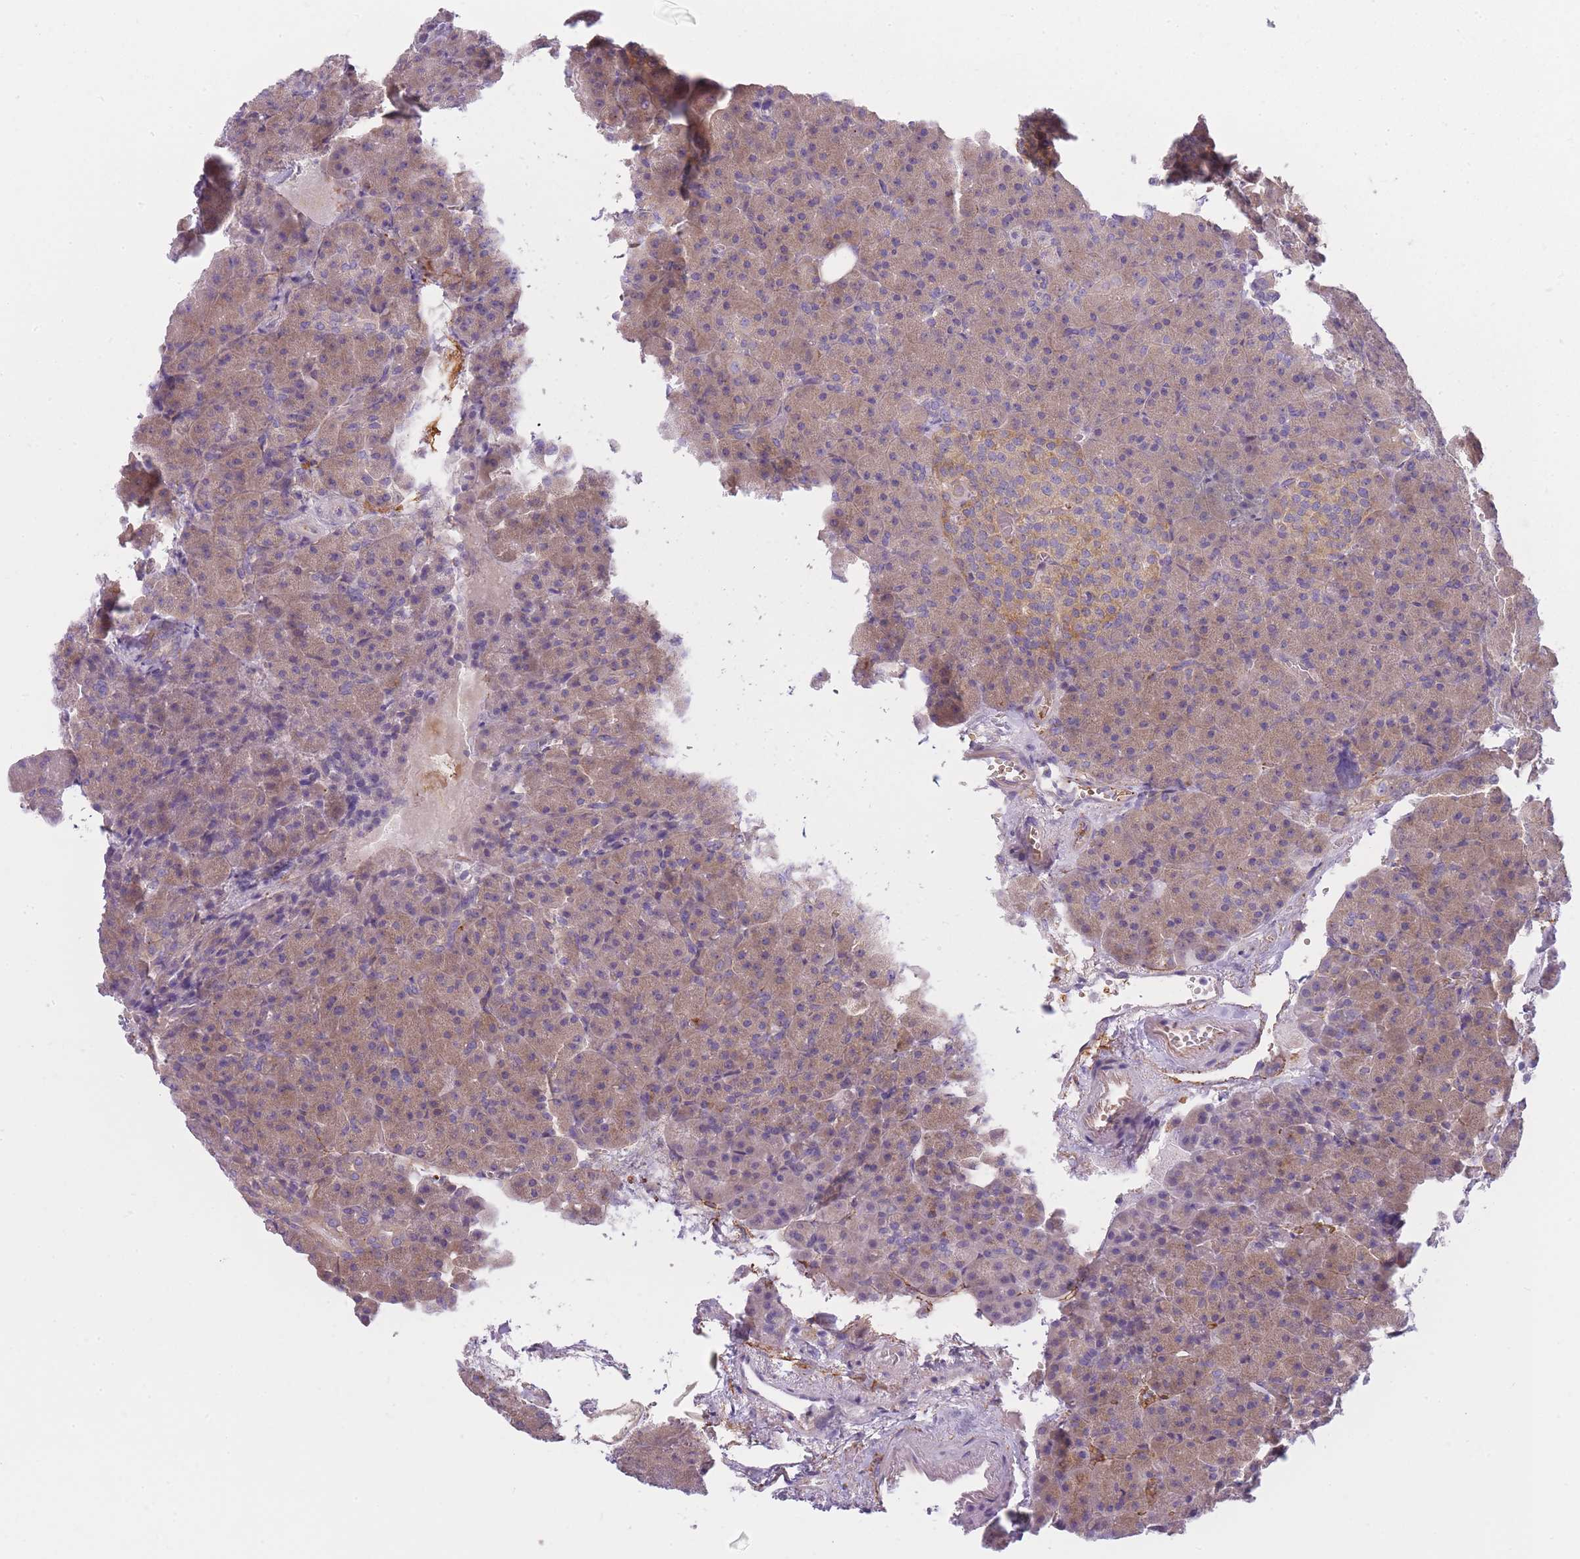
{"staining": {"intensity": "weak", "quantity": ">75%", "location": "cytoplasmic/membranous"}, "tissue": "pancreas", "cell_type": "Exocrine glandular cells", "image_type": "normal", "snomed": [{"axis": "morphology", "description": "Normal tissue, NOS"}, {"axis": "topography", "description": "Pancreas"}], "caption": "Immunohistochemical staining of benign human pancreas shows >75% levels of weak cytoplasmic/membranous protein expression in approximately >75% of exocrine glandular cells.", "gene": "AP3M1", "patient": {"sex": "female", "age": 74}}